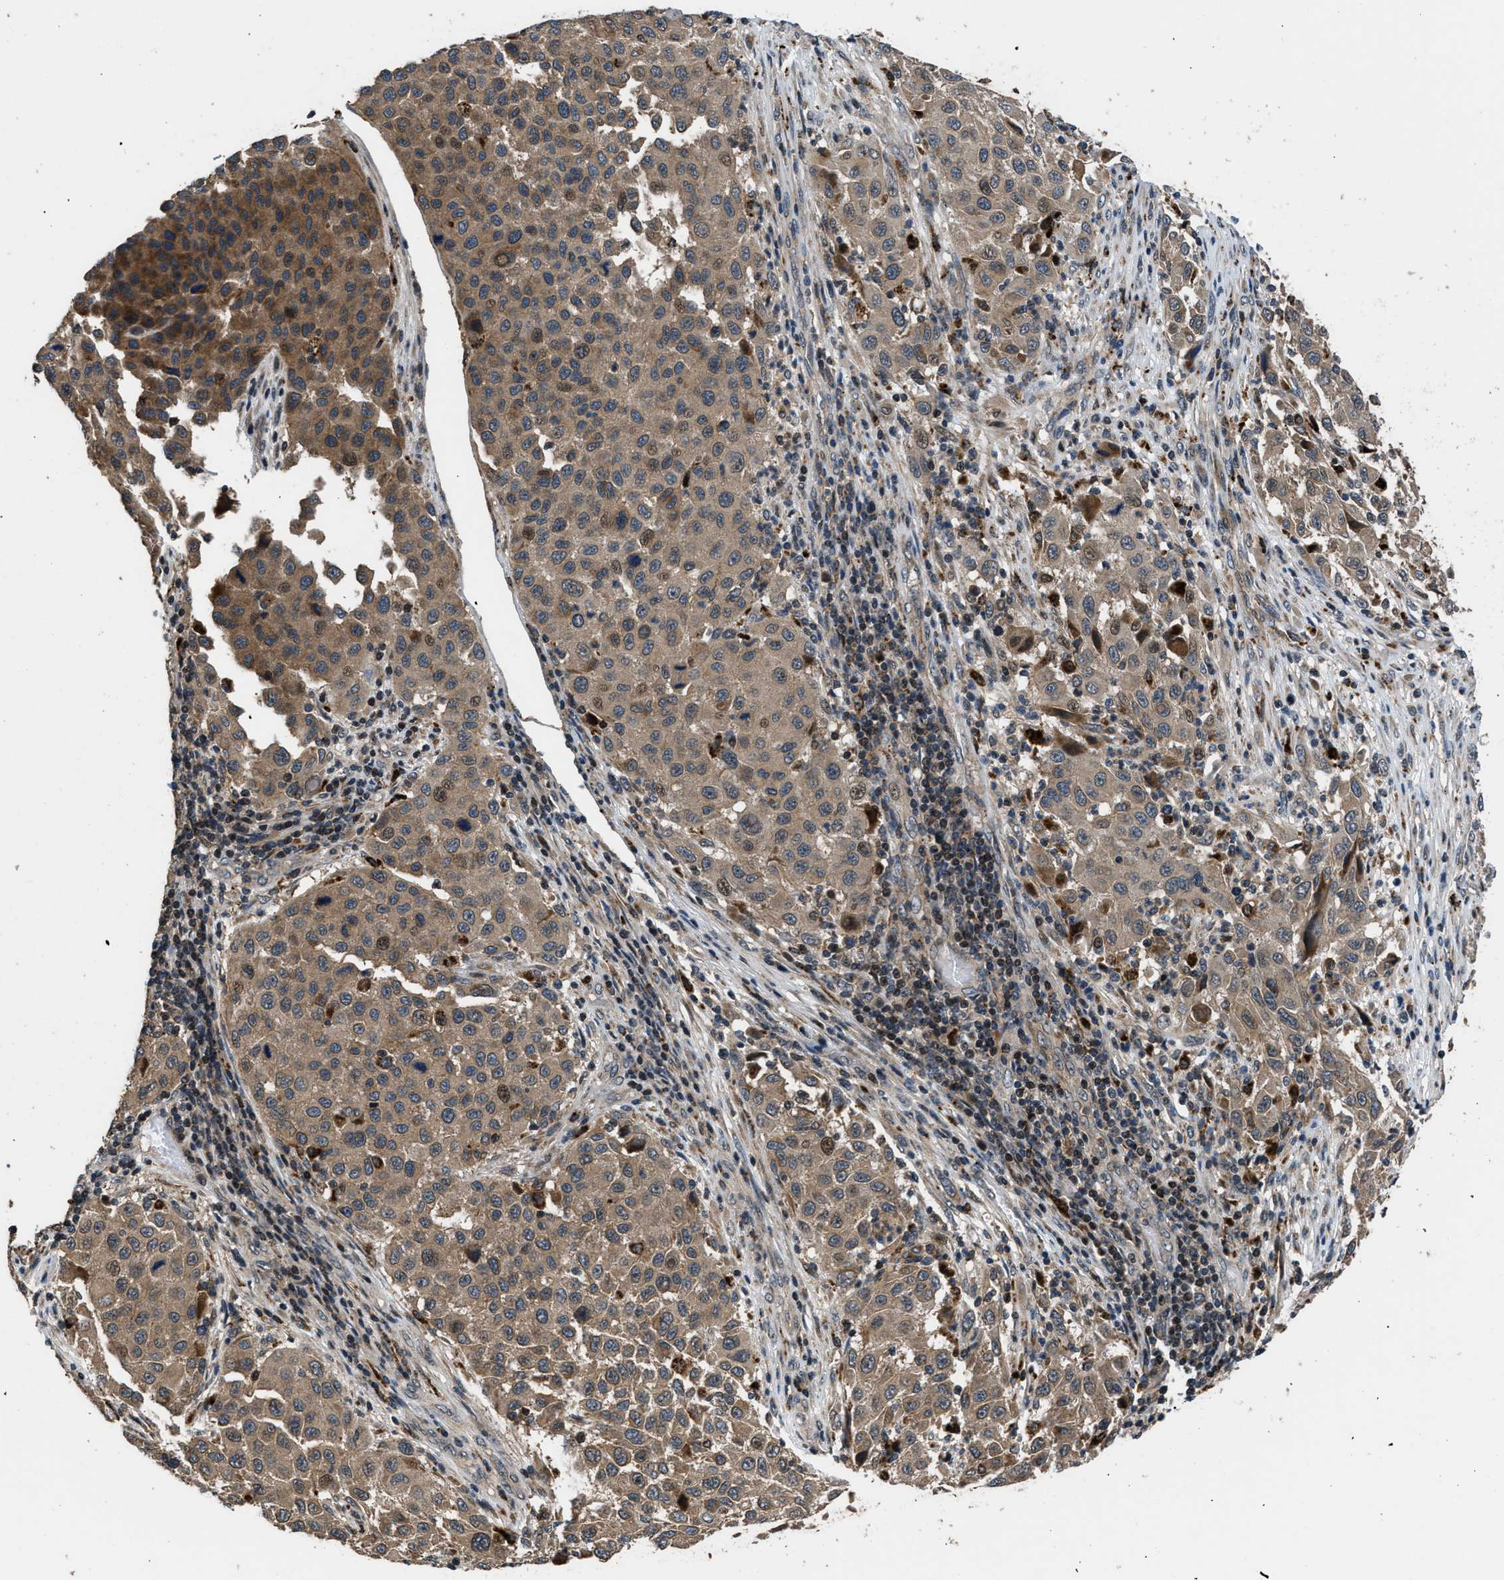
{"staining": {"intensity": "weak", "quantity": ">75%", "location": "cytoplasmic/membranous"}, "tissue": "melanoma", "cell_type": "Tumor cells", "image_type": "cancer", "snomed": [{"axis": "morphology", "description": "Malignant melanoma, Metastatic site"}, {"axis": "topography", "description": "Lymph node"}], "caption": "Immunohistochemistry (IHC) micrograph of human malignant melanoma (metastatic site) stained for a protein (brown), which displays low levels of weak cytoplasmic/membranous positivity in approximately >75% of tumor cells.", "gene": "CTBS", "patient": {"sex": "male", "age": 61}}